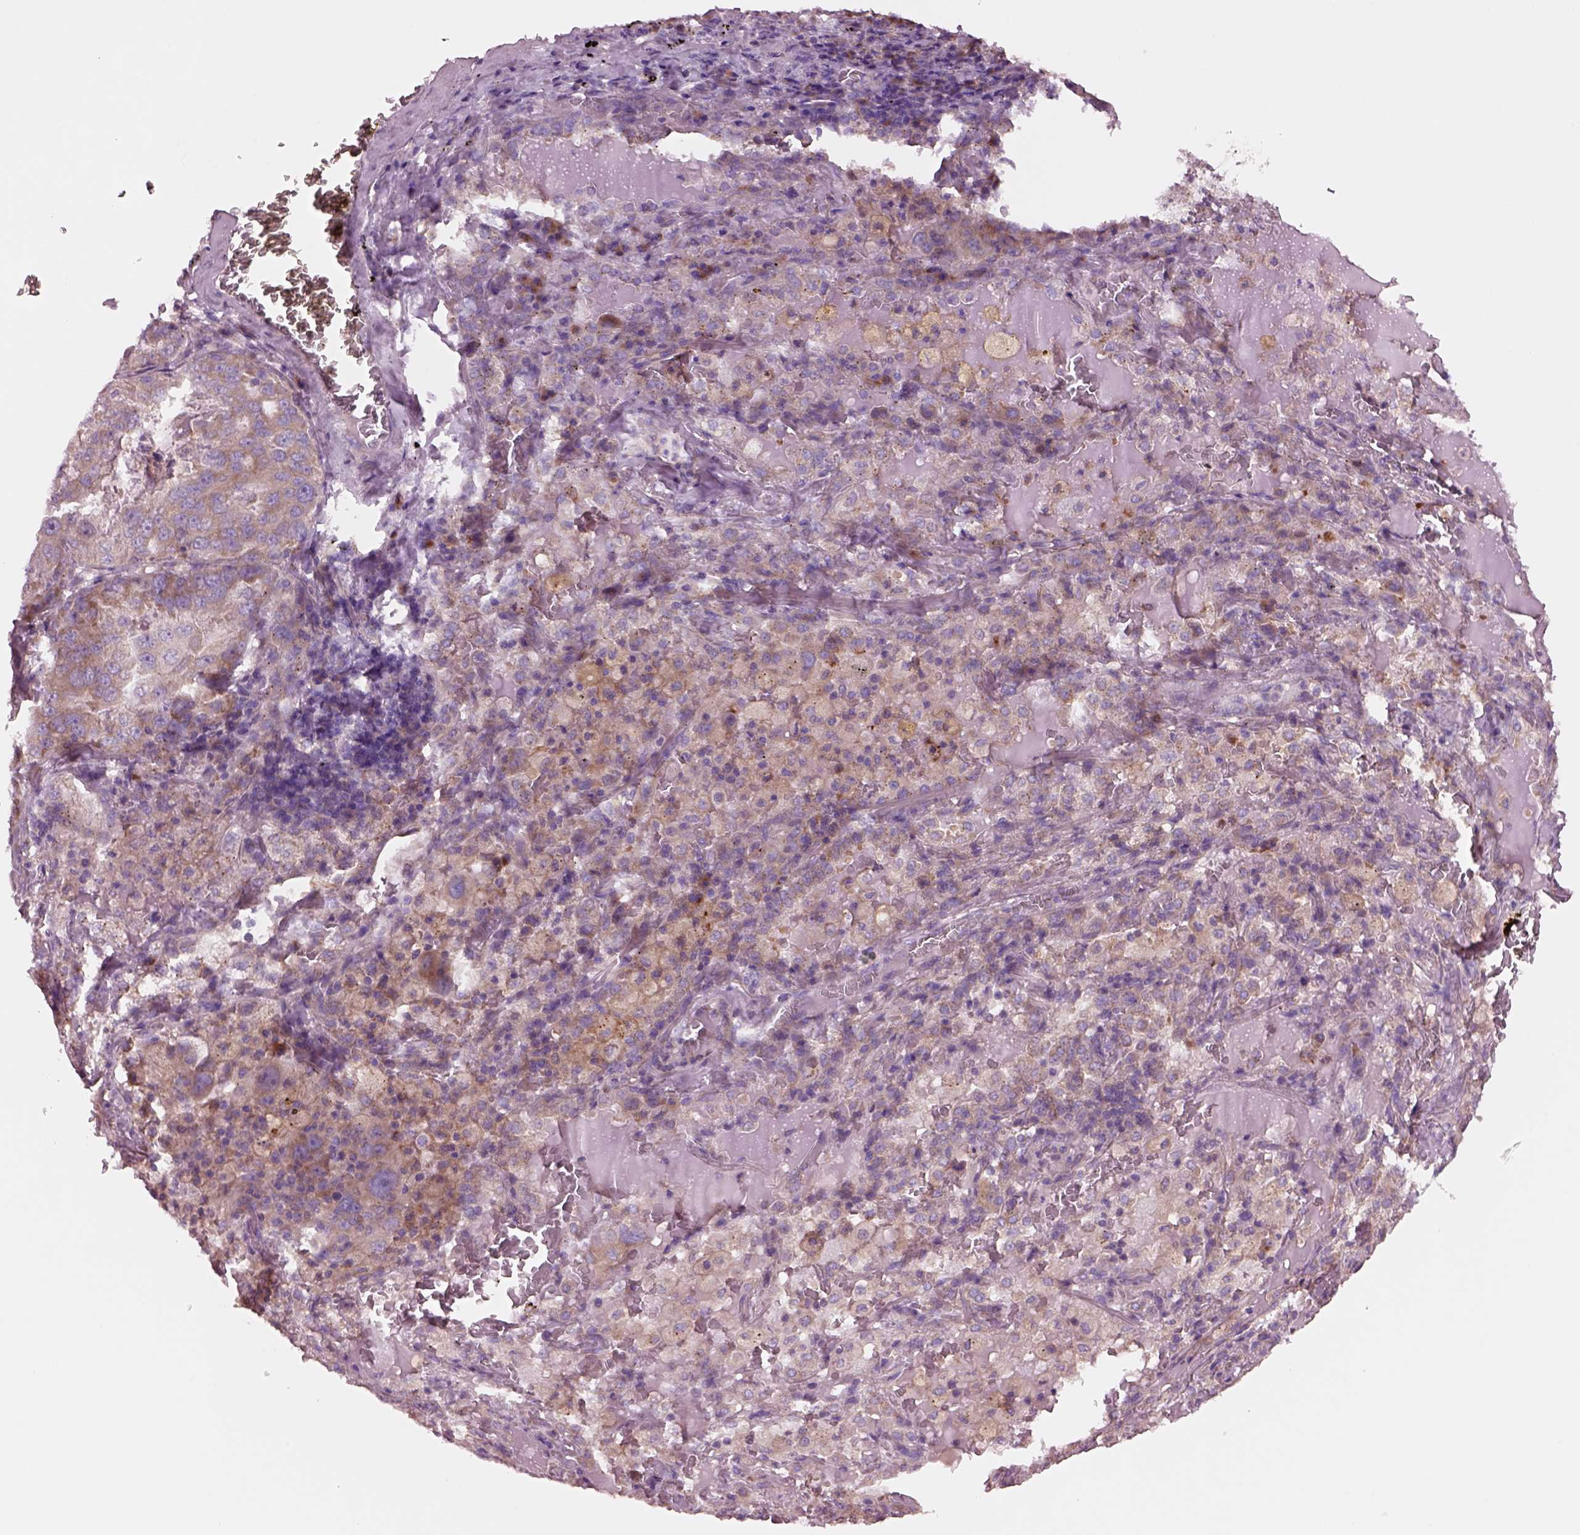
{"staining": {"intensity": "moderate", "quantity": ">75%", "location": "cytoplasmic/membranous"}, "tissue": "lung cancer", "cell_type": "Tumor cells", "image_type": "cancer", "snomed": [{"axis": "morphology", "description": "Adenocarcinoma, NOS"}, {"axis": "topography", "description": "Lung"}], "caption": "Immunohistochemistry (IHC) (DAB) staining of lung adenocarcinoma demonstrates moderate cytoplasmic/membranous protein expression in approximately >75% of tumor cells. The staining was performed using DAB to visualize the protein expression in brown, while the nuclei were stained in blue with hematoxylin (Magnification: 20x).", "gene": "SEC23A", "patient": {"sex": "female", "age": 61}}